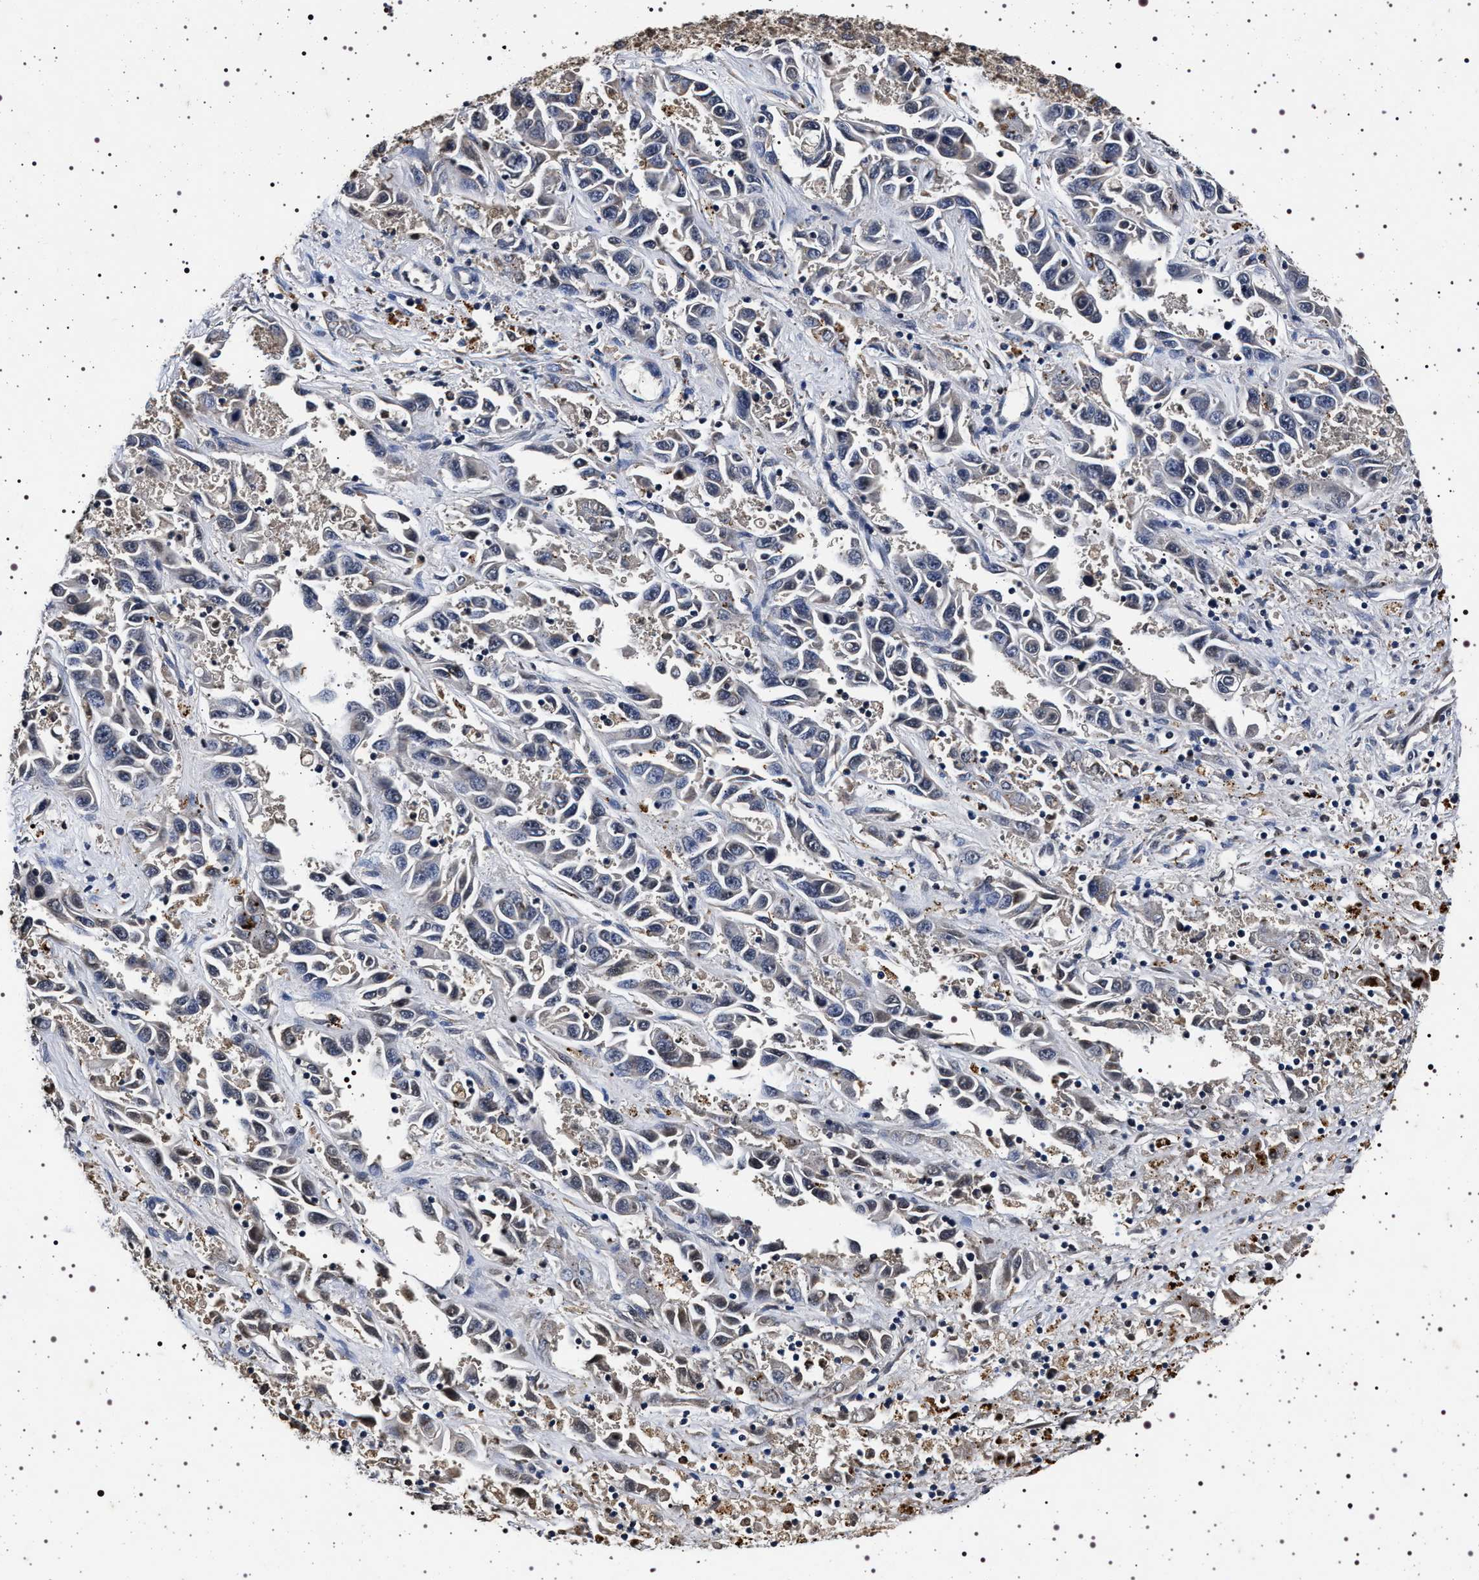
{"staining": {"intensity": "negative", "quantity": "none", "location": "none"}, "tissue": "liver cancer", "cell_type": "Tumor cells", "image_type": "cancer", "snomed": [{"axis": "morphology", "description": "Cholangiocarcinoma"}, {"axis": "topography", "description": "Liver"}], "caption": "Immunohistochemical staining of human cholangiocarcinoma (liver) exhibits no significant staining in tumor cells. (DAB IHC, high magnification).", "gene": "CDKN1B", "patient": {"sex": "female", "age": 52}}